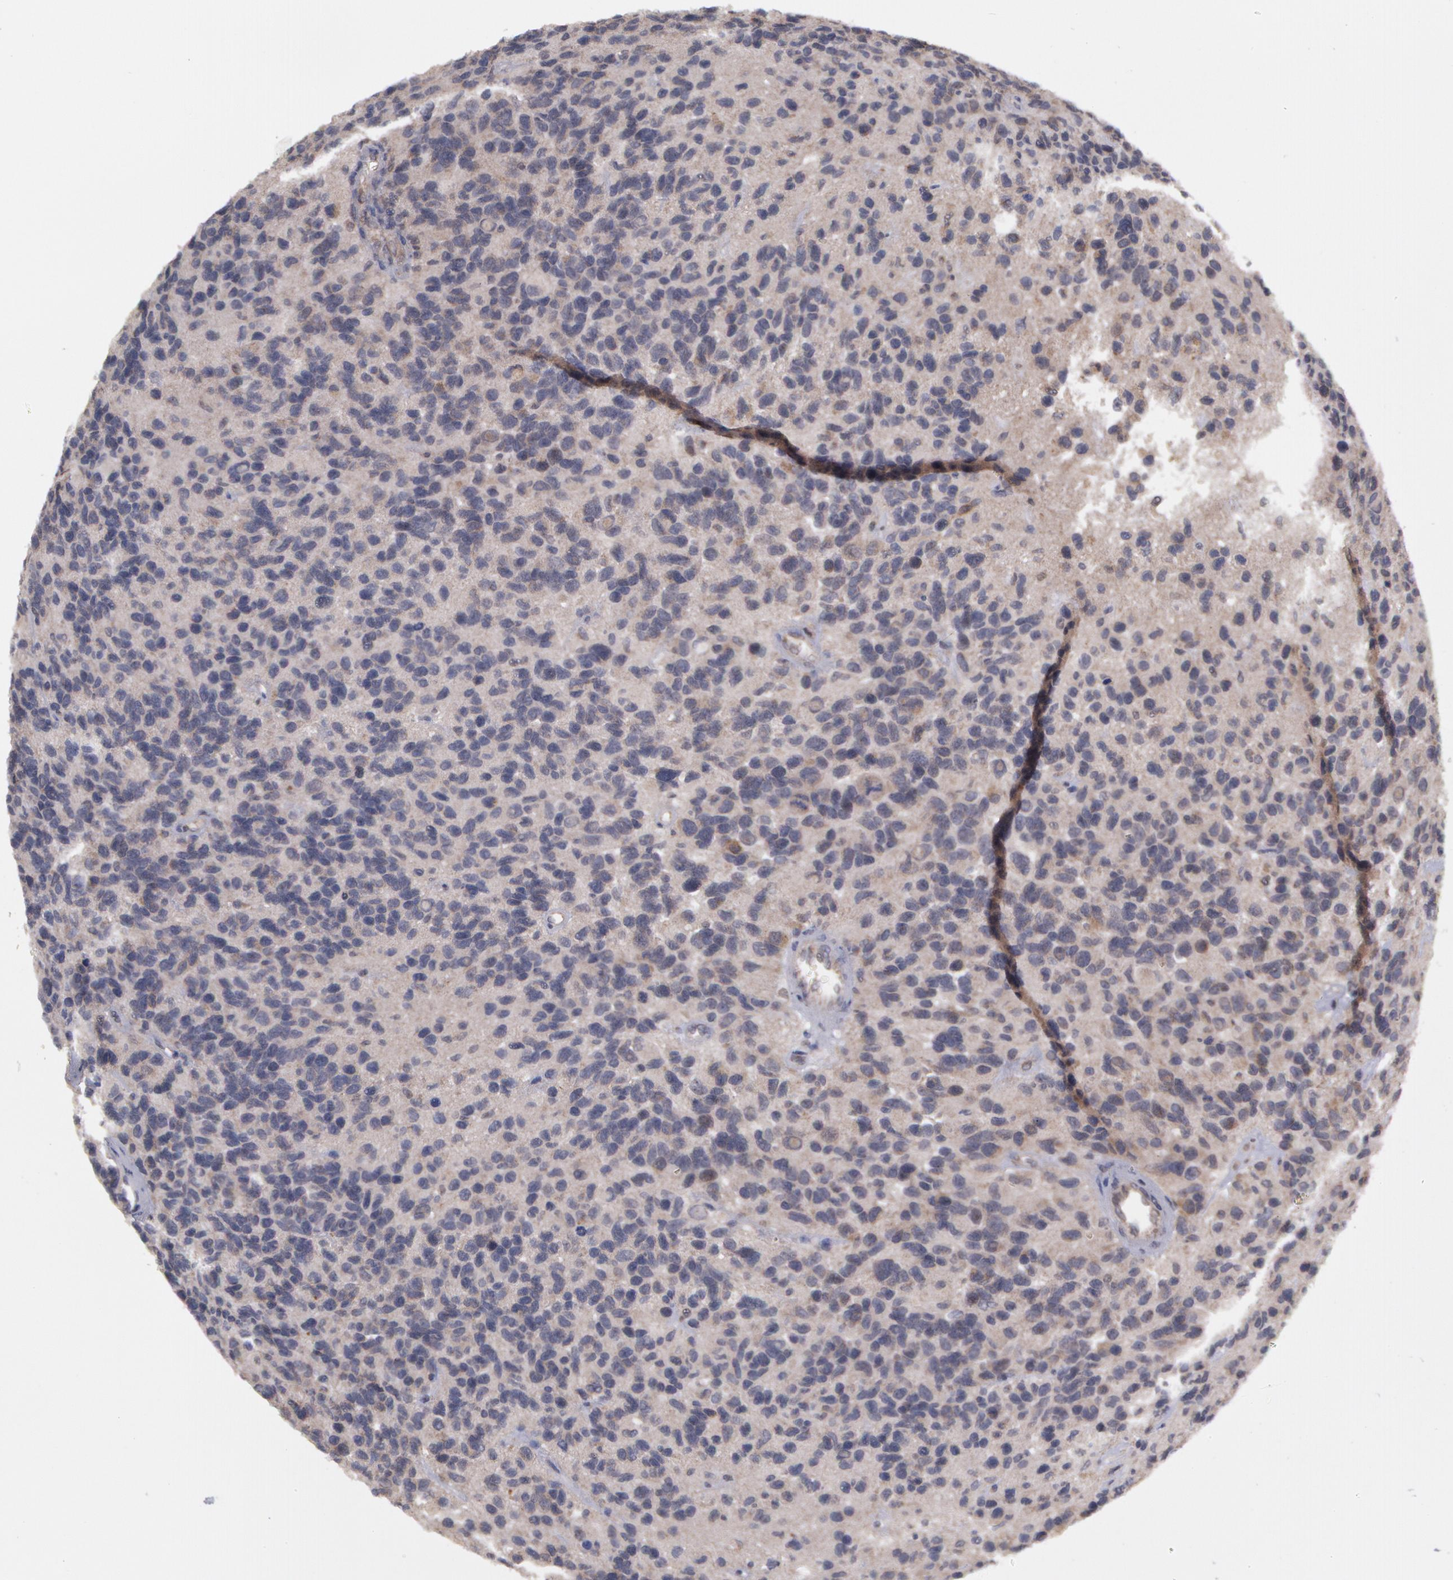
{"staining": {"intensity": "negative", "quantity": "none", "location": "none"}, "tissue": "glioma", "cell_type": "Tumor cells", "image_type": "cancer", "snomed": [{"axis": "morphology", "description": "Glioma, malignant, High grade"}, {"axis": "topography", "description": "Brain"}], "caption": "Human malignant glioma (high-grade) stained for a protein using immunohistochemistry shows no expression in tumor cells.", "gene": "STX5", "patient": {"sex": "male", "age": 77}}